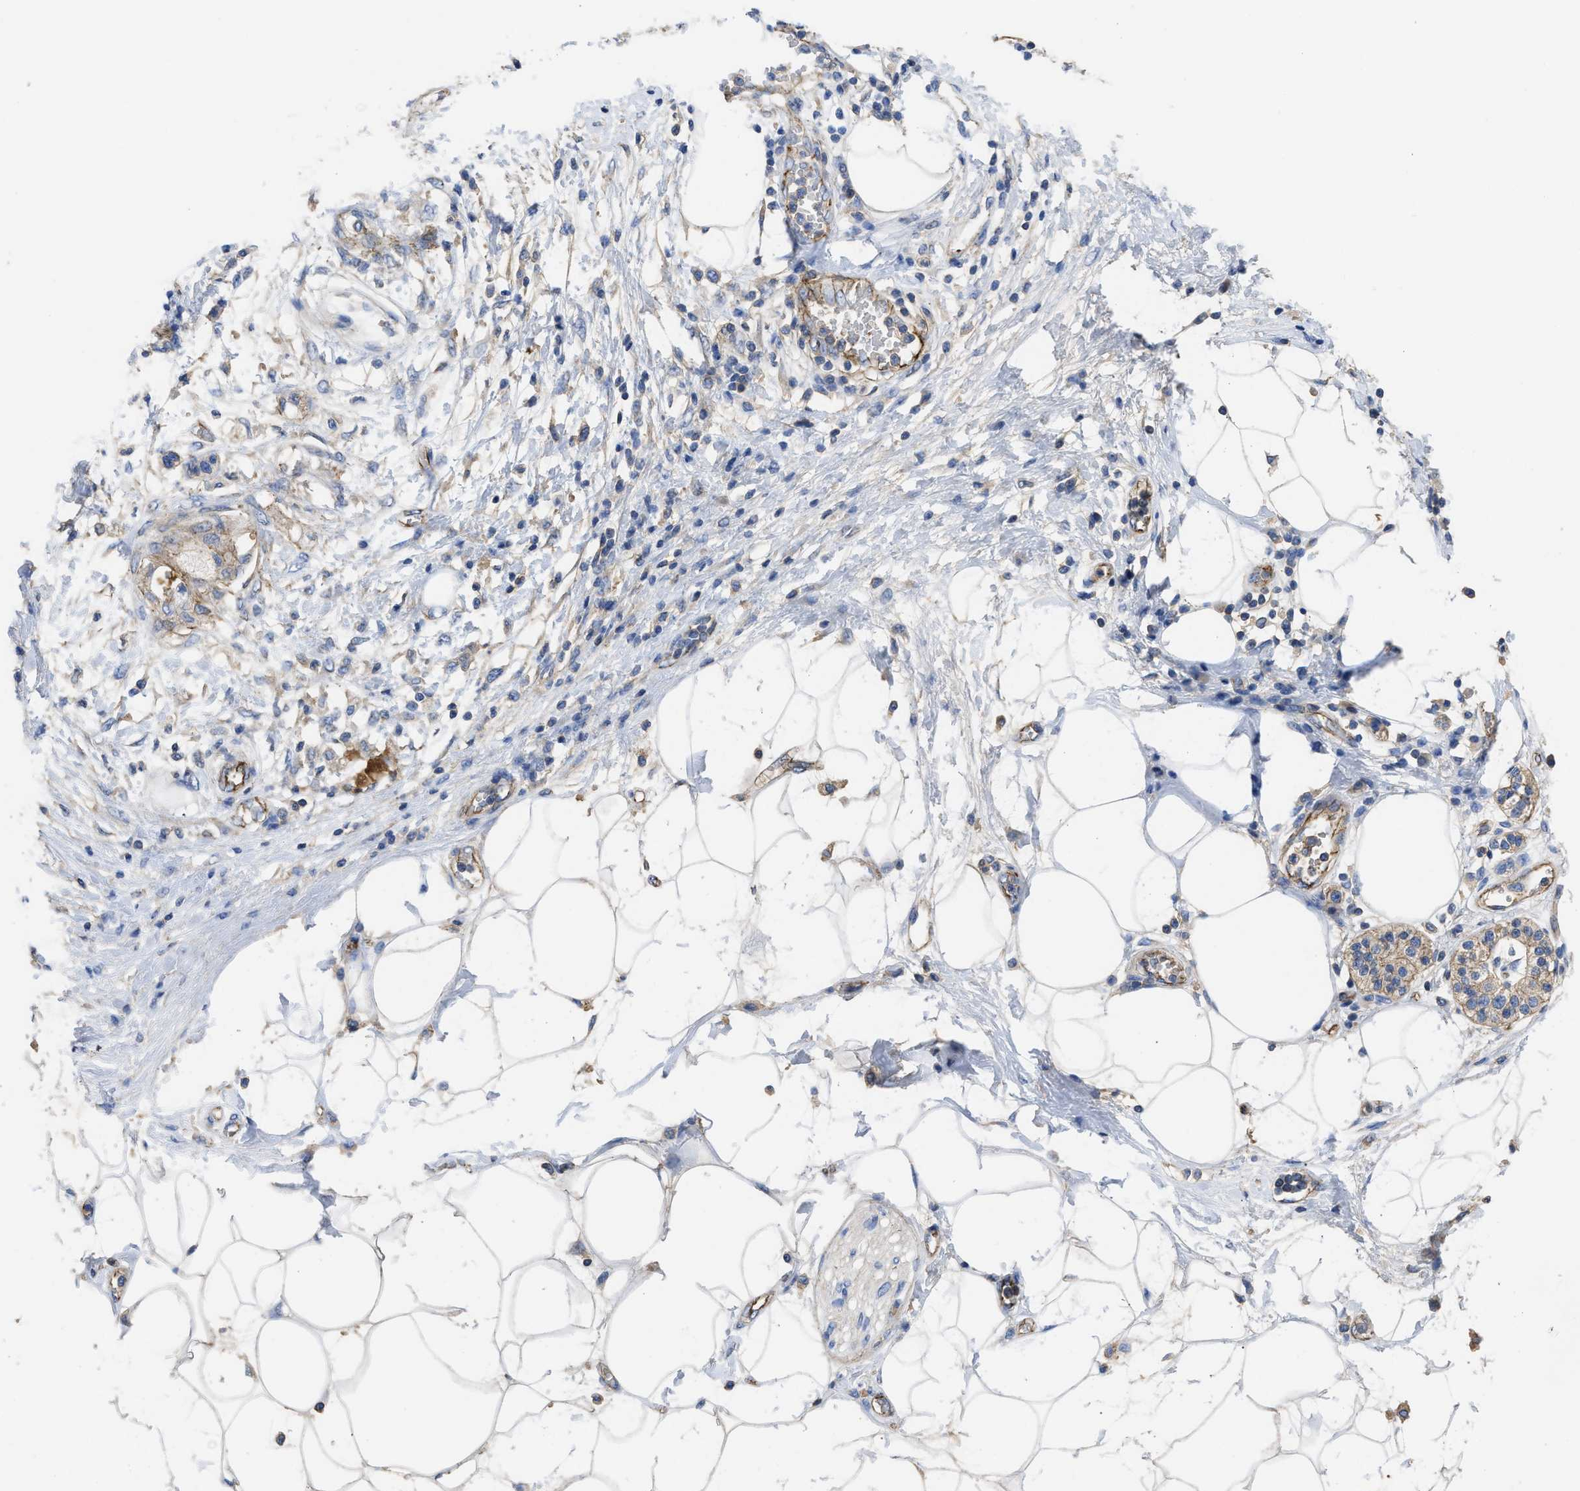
{"staining": {"intensity": "weak", "quantity": "25%-75%", "location": "cytoplasmic/membranous"}, "tissue": "adipose tissue", "cell_type": "Adipocytes", "image_type": "normal", "snomed": [{"axis": "morphology", "description": "Normal tissue, NOS"}, {"axis": "morphology", "description": "Adenocarcinoma, NOS"}, {"axis": "topography", "description": "Duodenum"}, {"axis": "topography", "description": "Peripheral nerve tissue"}], "caption": "IHC of normal adipose tissue reveals low levels of weak cytoplasmic/membranous positivity in about 25%-75% of adipocytes.", "gene": "USP4", "patient": {"sex": "female", "age": 60}}